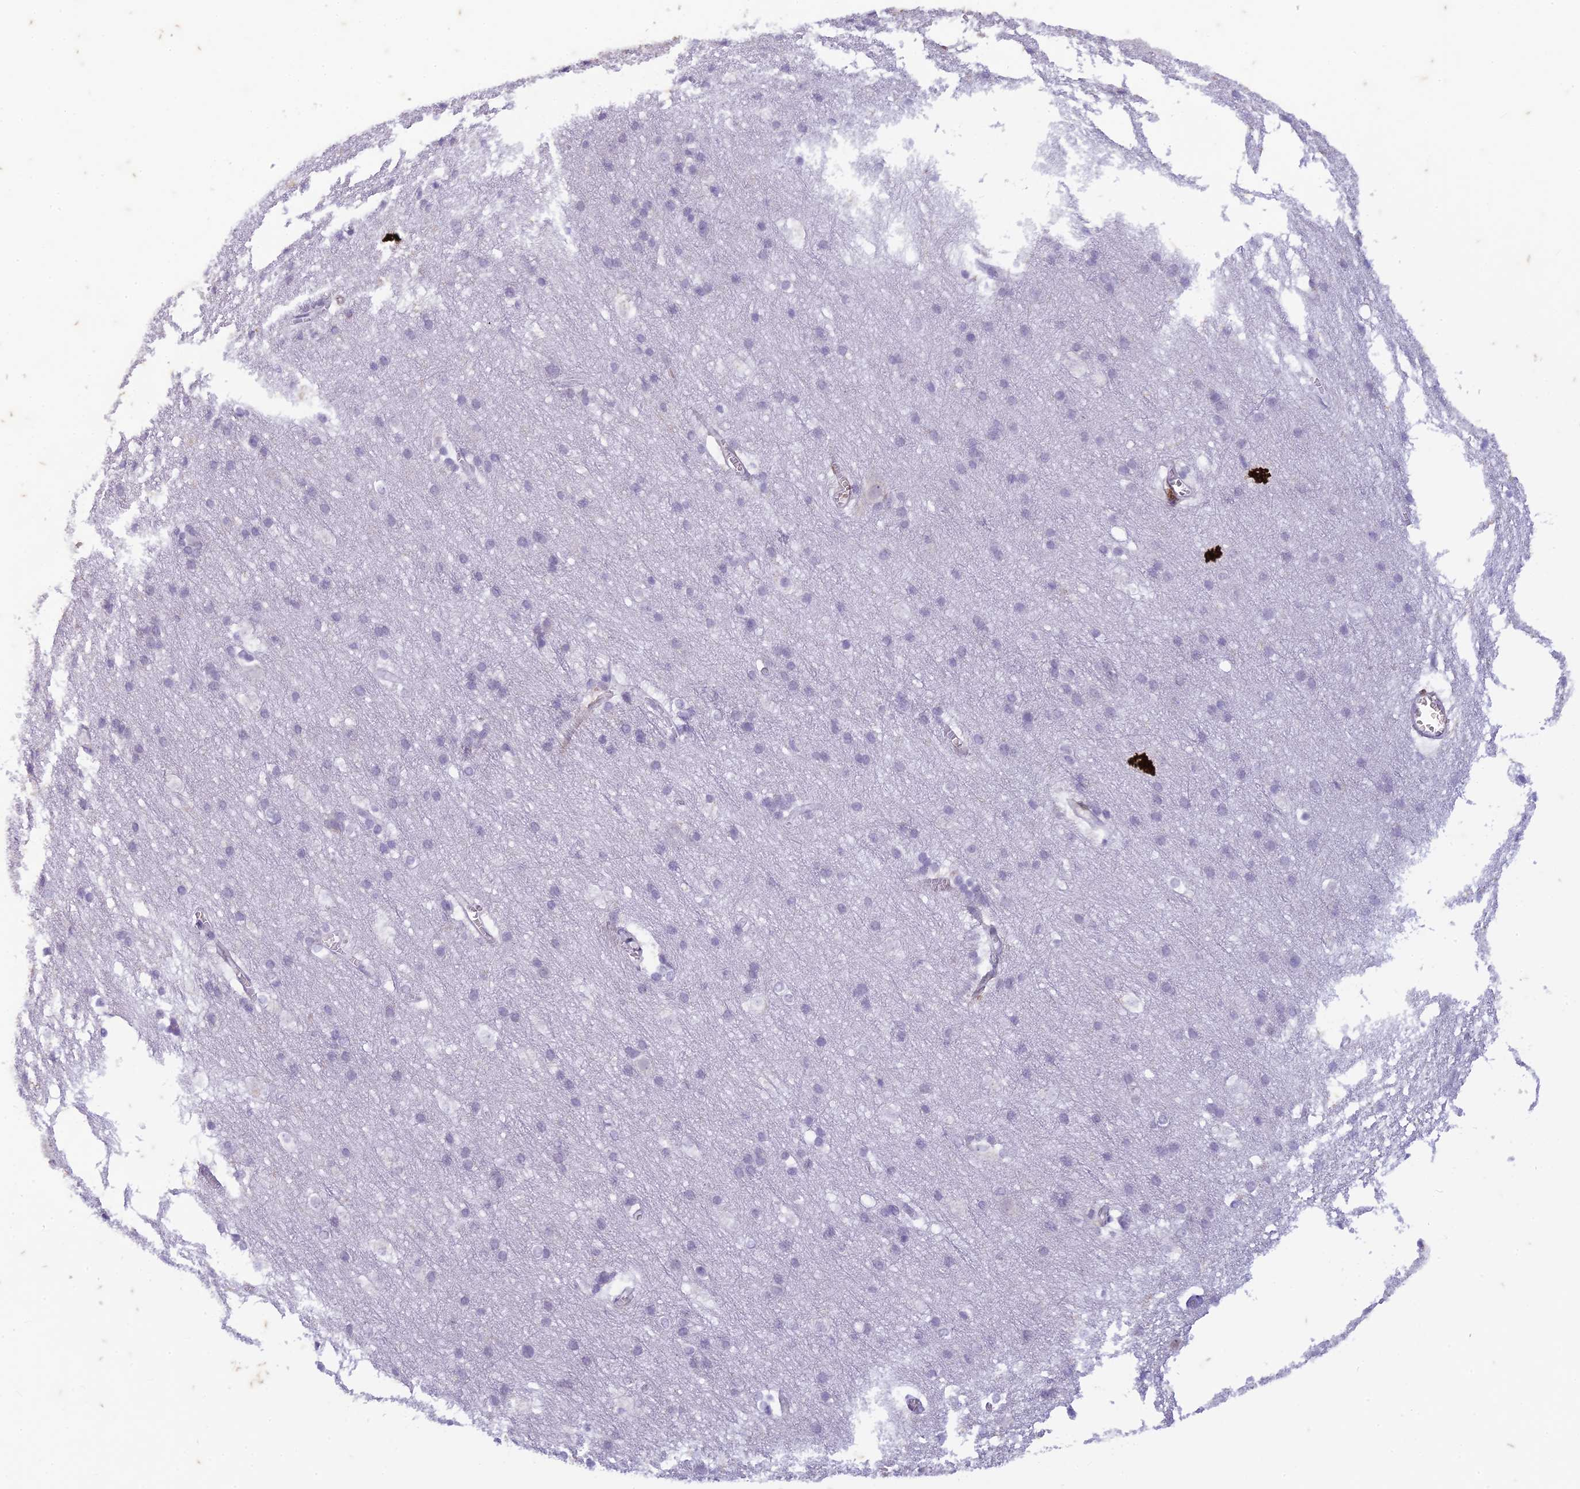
{"staining": {"intensity": "negative", "quantity": "none", "location": "none"}, "tissue": "cerebral cortex", "cell_type": "Endothelial cells", "image_type": "normal", "snomed": [{"axis": "morphology", "description": "Normal tissue, NOS"}, {"axis": "topography", "description": "Cerebral cortex"}], "caption": "Image shows no significant protein staining in endothelial cells of benign cerebral cortex. Nuclei are stained in blue.", "gene": "PABPN1L", "patient": {"sex": "male", "age": 54}}